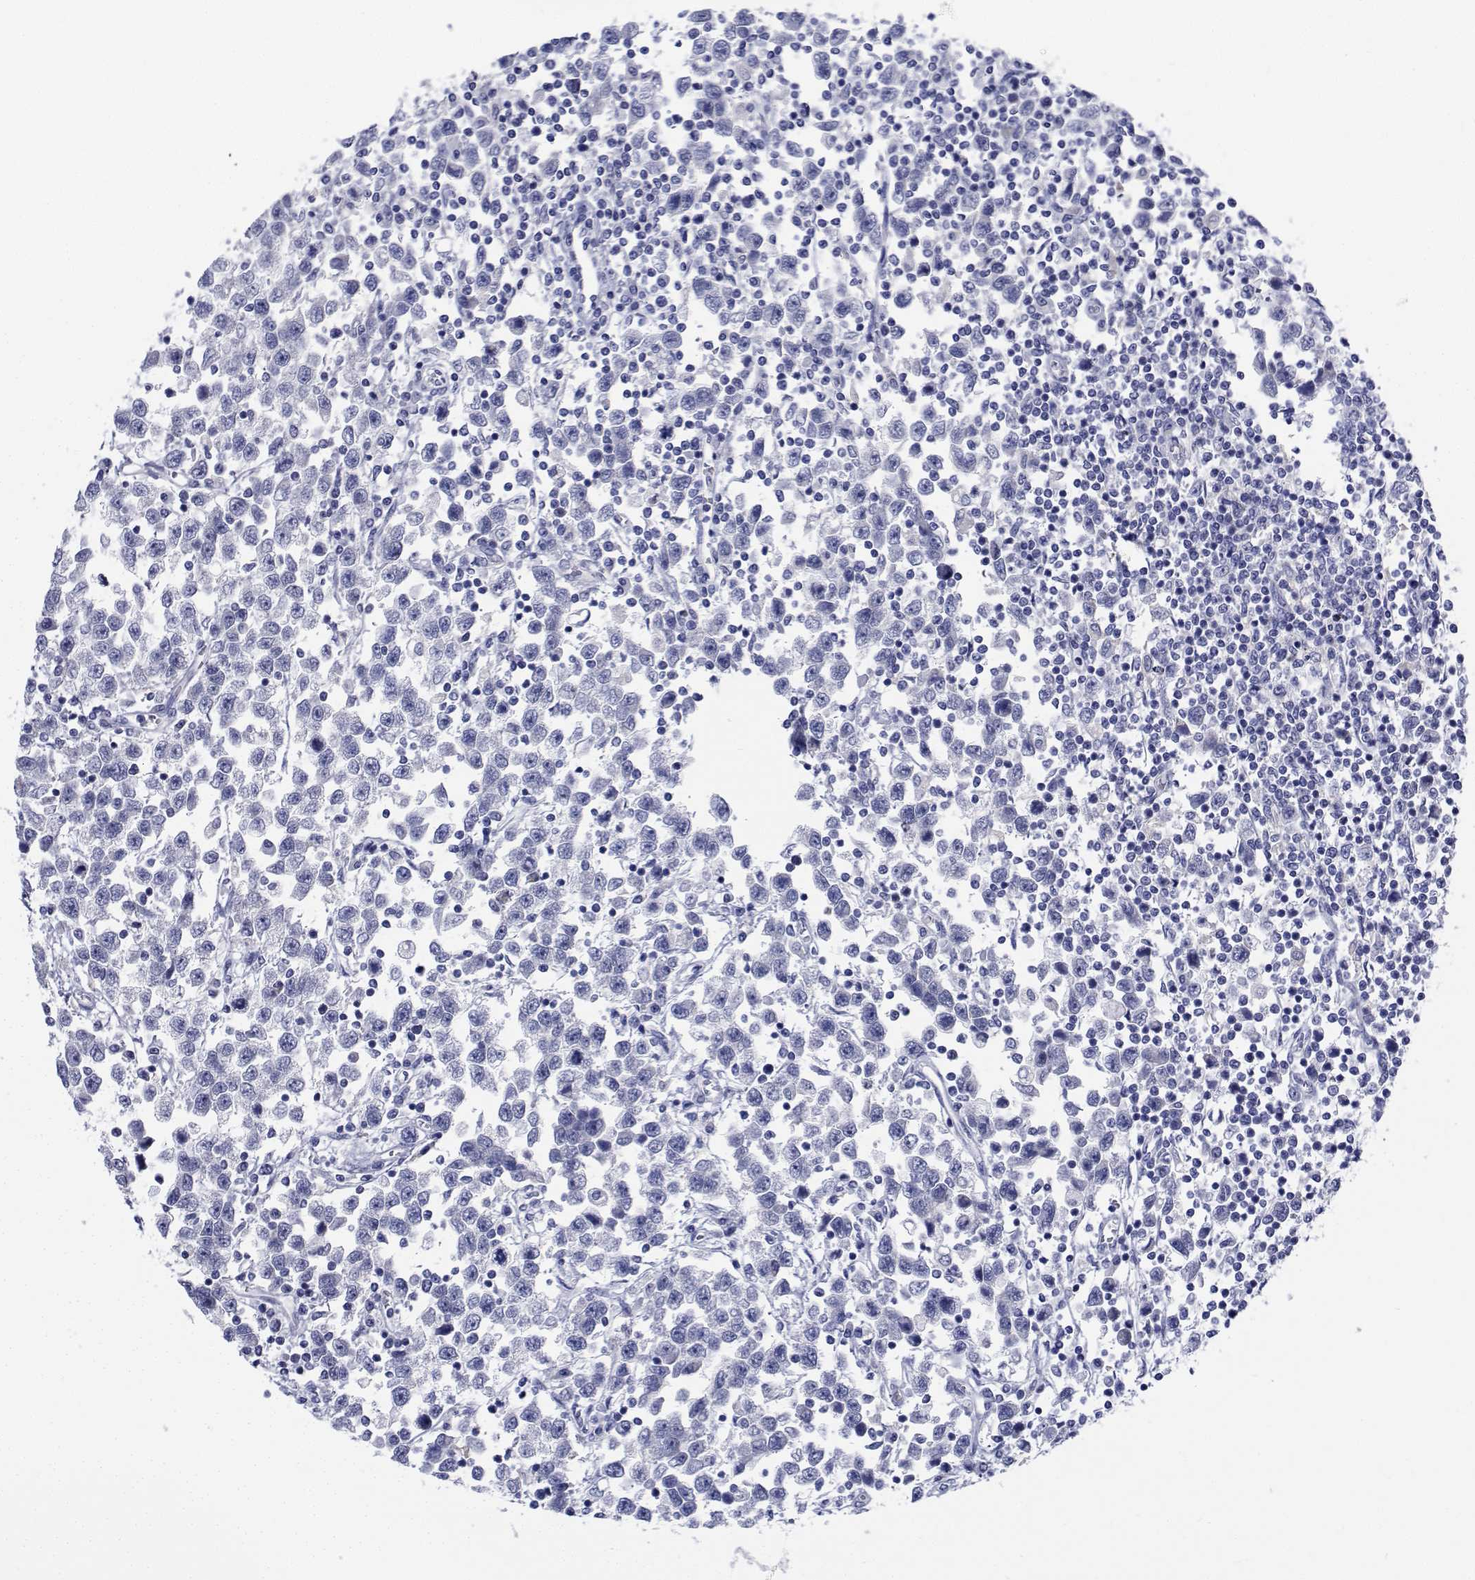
{"staining": {"intensity": "negative", "quantity": "none", "location": "none"}, "tissue": "testis cancer", "cell_type": "Tumor cells", "image_type": "cancer", "snomed": [{"axis": "morphology", "description": "Seminoma, NOS"}, {"axis": "topography", "description": "Testis"}], "caption": "Immunohistochemical staining of testis cancer displays no significant expression in tumor cells.", "gene": "CDHR3", "patient": {"sex": "male", "age": 34}}